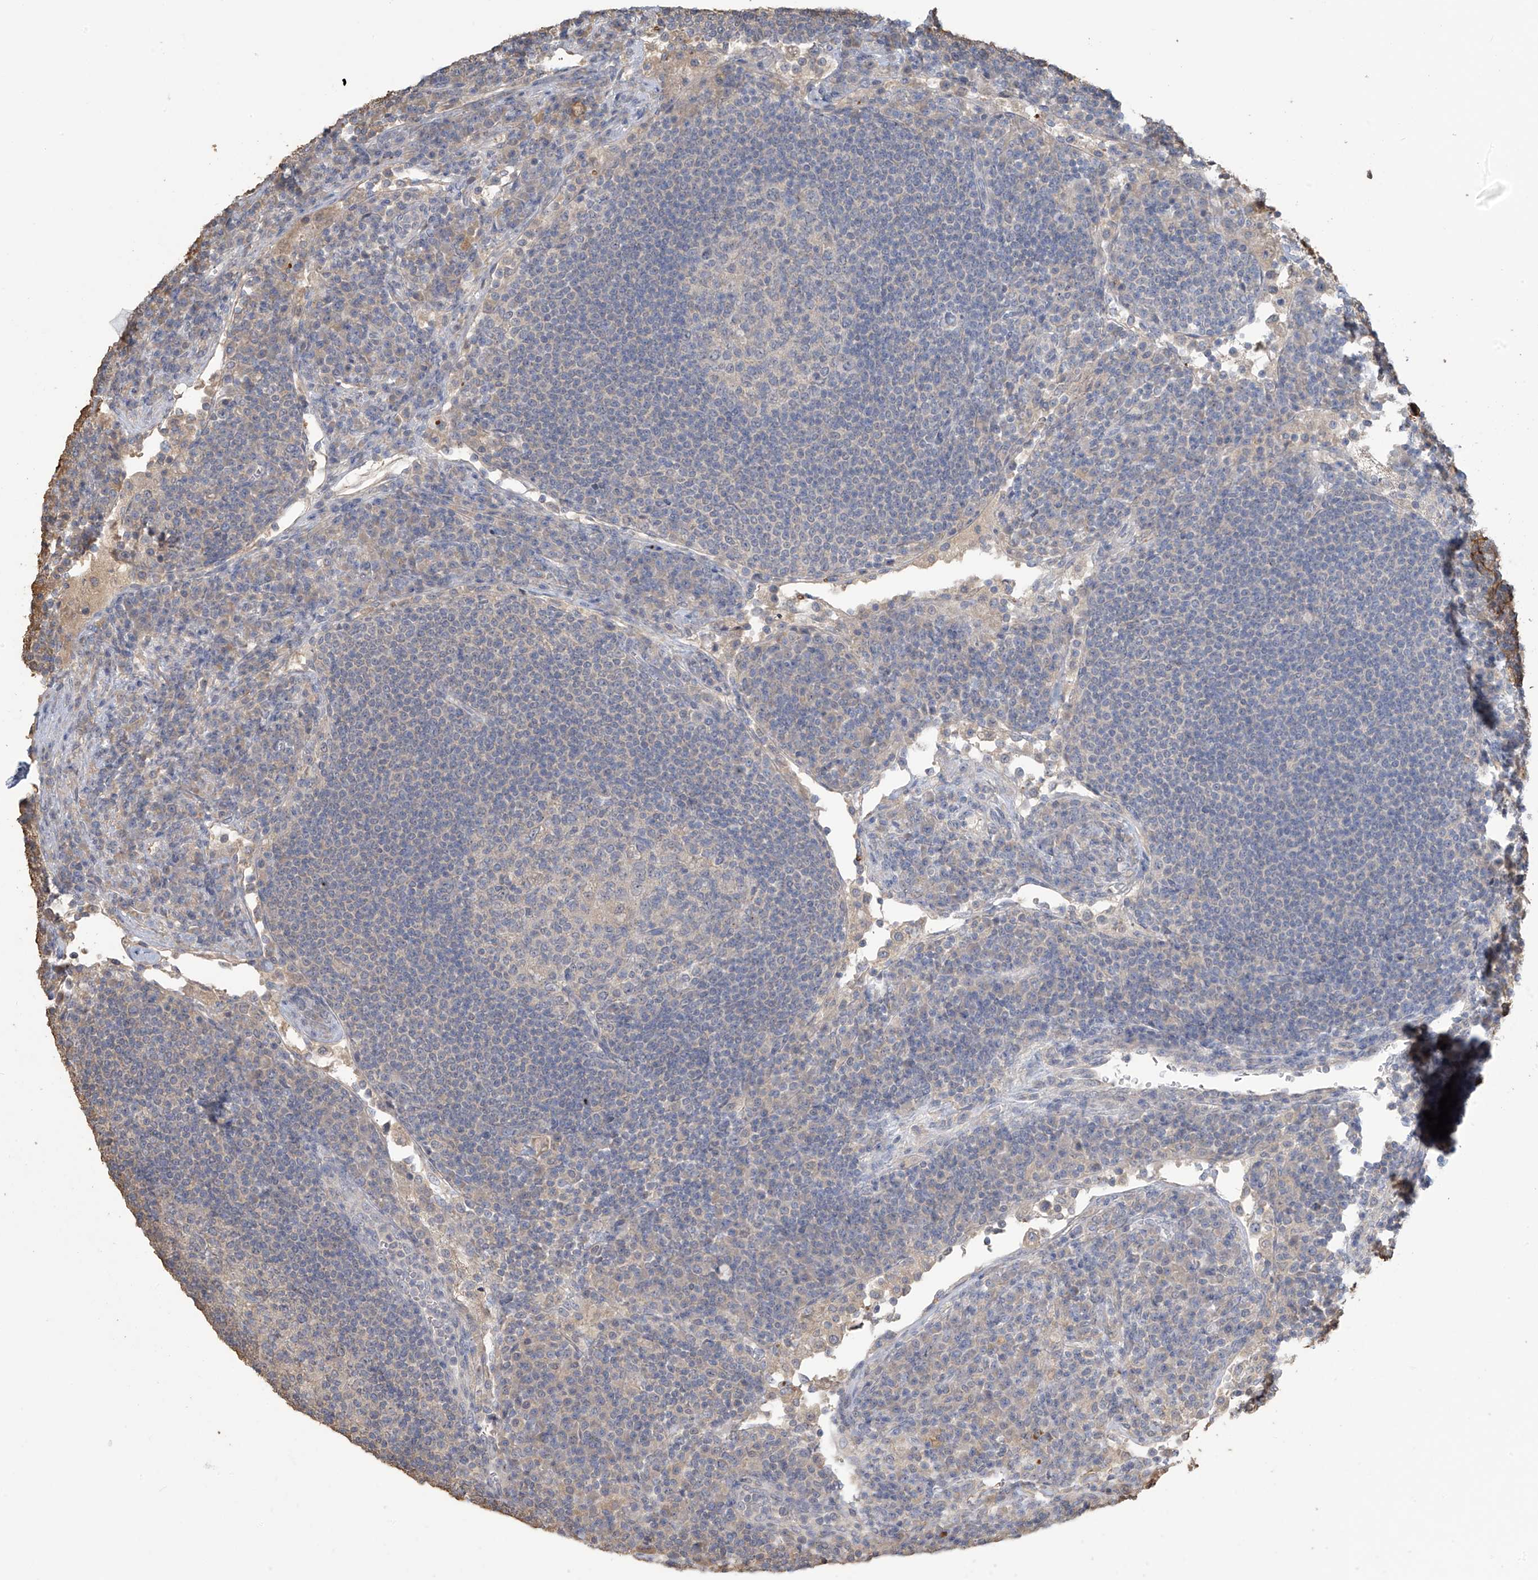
{"staining": {"intensity": "negative", "quantity": "none", "location": "none"}, "tissue": "lymph node", "cell_type": "Germinal center cells", "image_type": "normal", "snomed": [{"axis": "morphology", "description": "Normal tissue, NOS"}, {"axis": "topography", "description": "Lymph node"}], "caption": "Immunohistochemistry (IHC) image of unremarkable lymph node: human lymph node stained with DAB (3,3'-diaminobenzidine) reveals no significant protein staining in germinal center cells.", "gene": "SLFN14", "patient": {"sex": "female", "age": 53}}